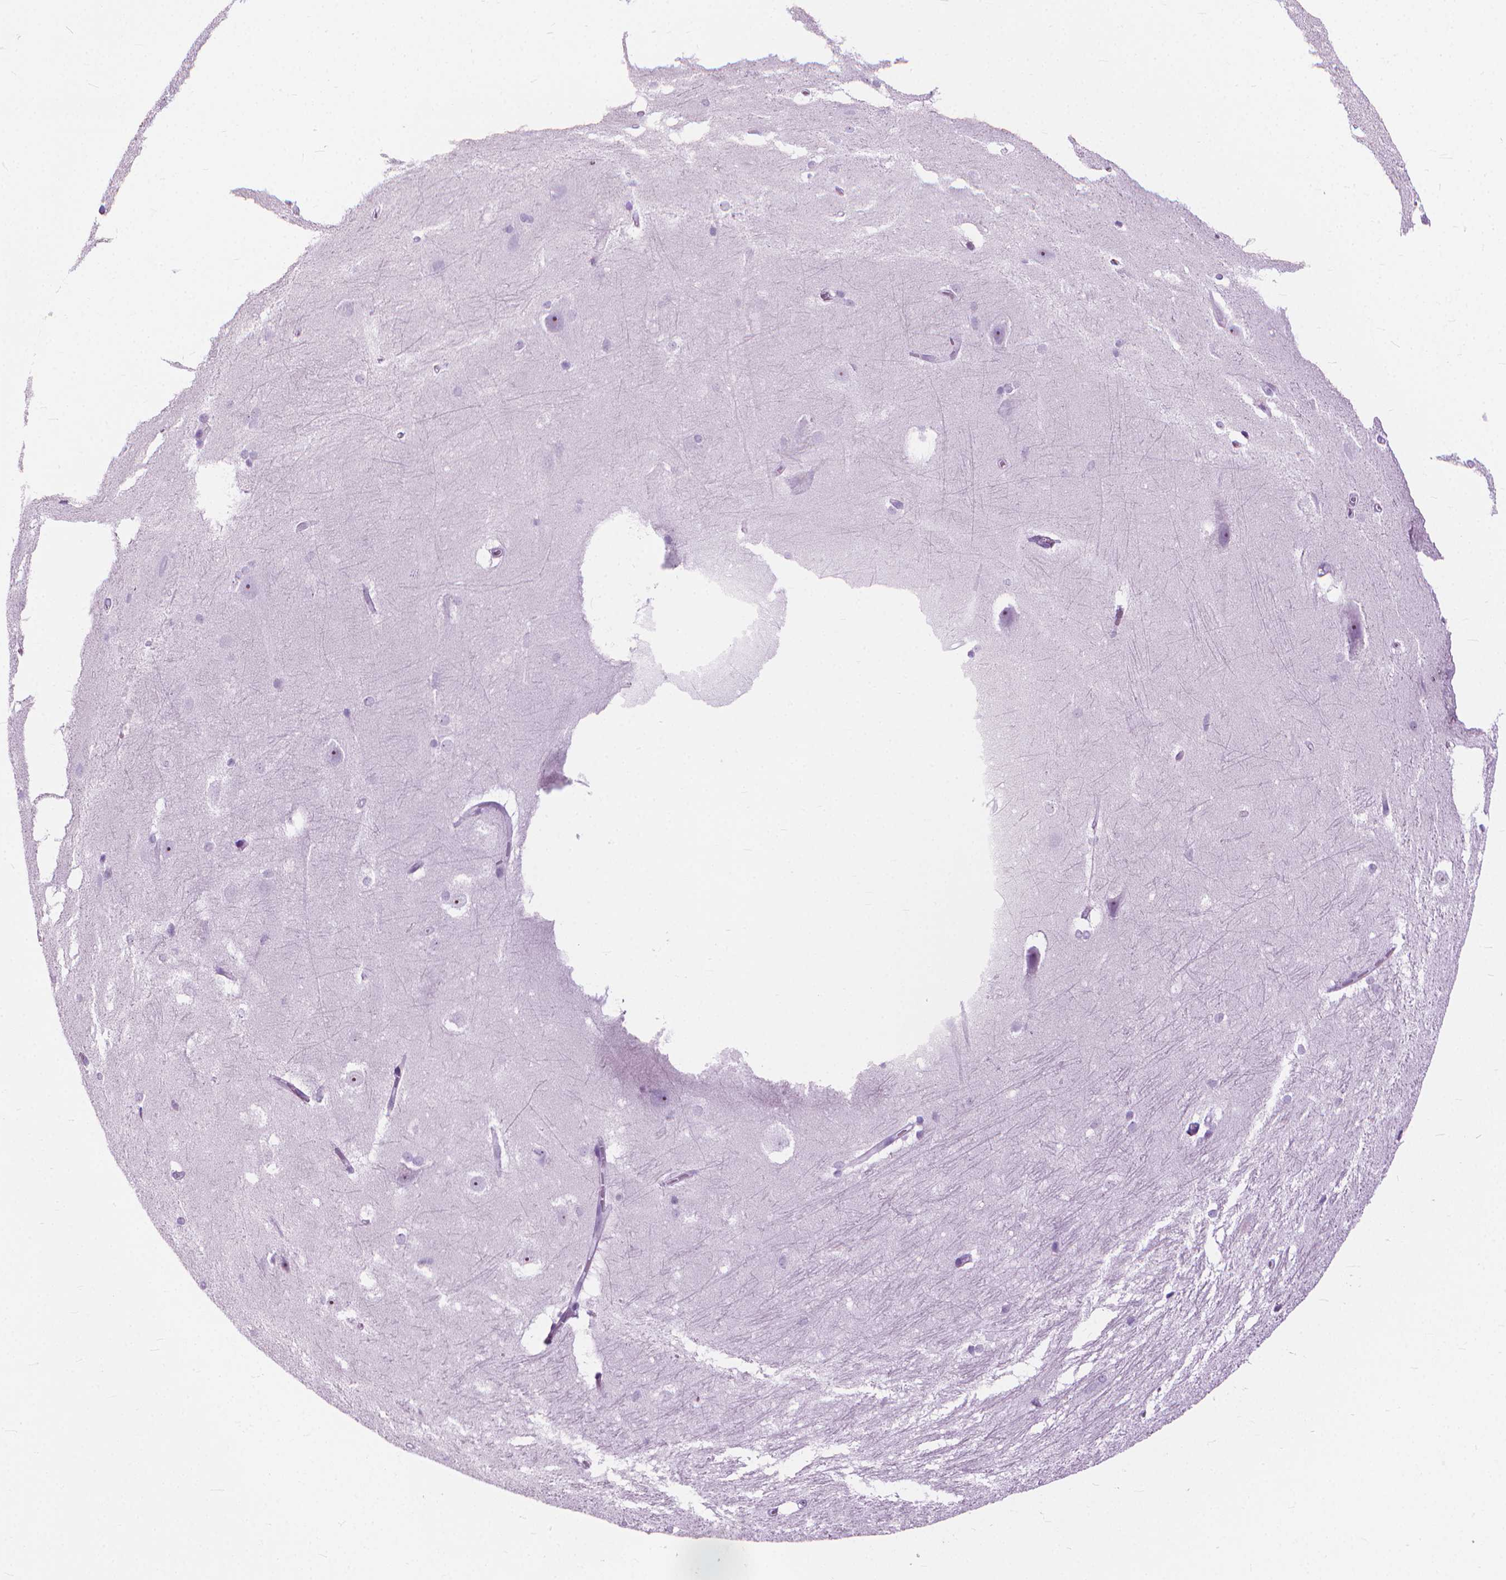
{"staining": {"intensity": "negative", "quantity": "none", "location": "none"}, "tissue": "hippocampus", "cell_type": "Glial cells", "image_type": "normal", "snomed": [{"axis": "morphology", "description": "Normal tissue, NOS"}, {"axis": "topography", "description": "Cerebral cortex"}, {"axis": "topography", "description": "Hippocampus"}], "caption": "DAB immunohistochemical staining of unremarkable human hippocampus reveals no significant positivity in glial cells. (Brightfield microscopy of DAB immunohistochemistry (IHC) at high magnification).", "gene": "HTR2B", "patient": {"sex": "female", "age": 19}}